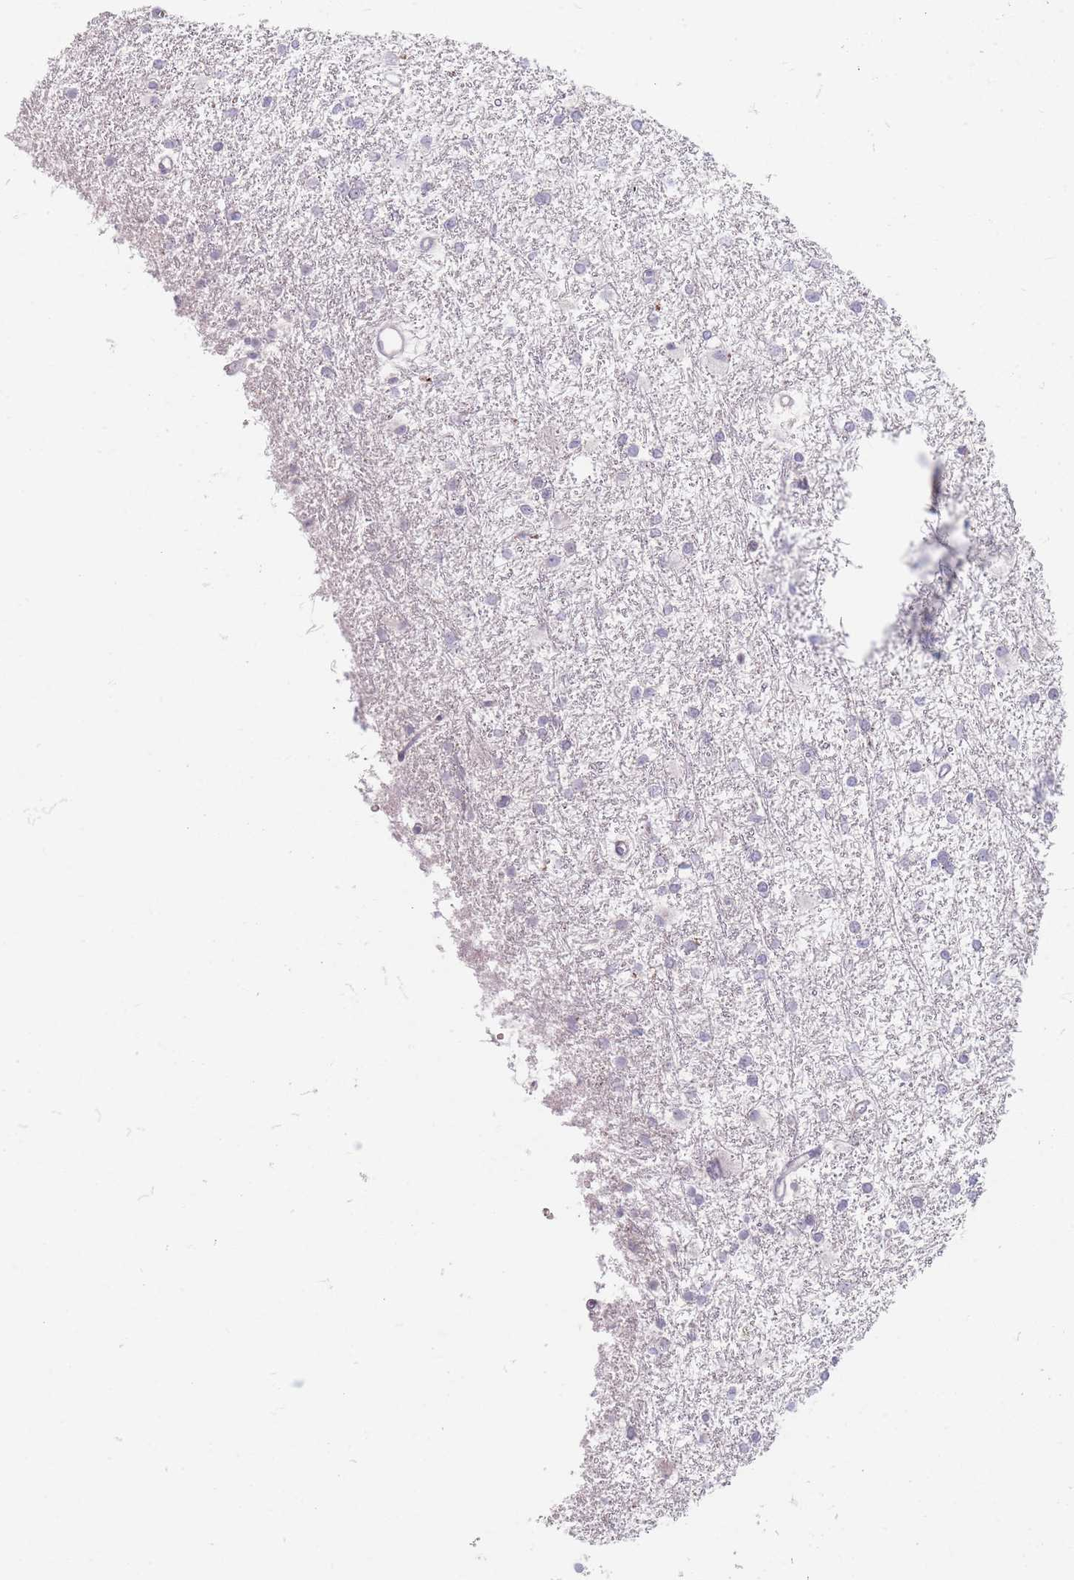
{"staining": {"intensity": "negative", "quantity": "none", "location": "none"}, "tissue": "glioma", "cell_type": "Tumor cells", "image_type": "cancer", "snomed": [{"axis": "morphology", "description": "Glioma, malignant, High grade"}, {"axis": "topography", "description": "Brain"}], "caption": "There is no significant staining in tumor cells of glioma.", "gene": "CHCHD7", "patient": {"sex": "female", "age": 50}}